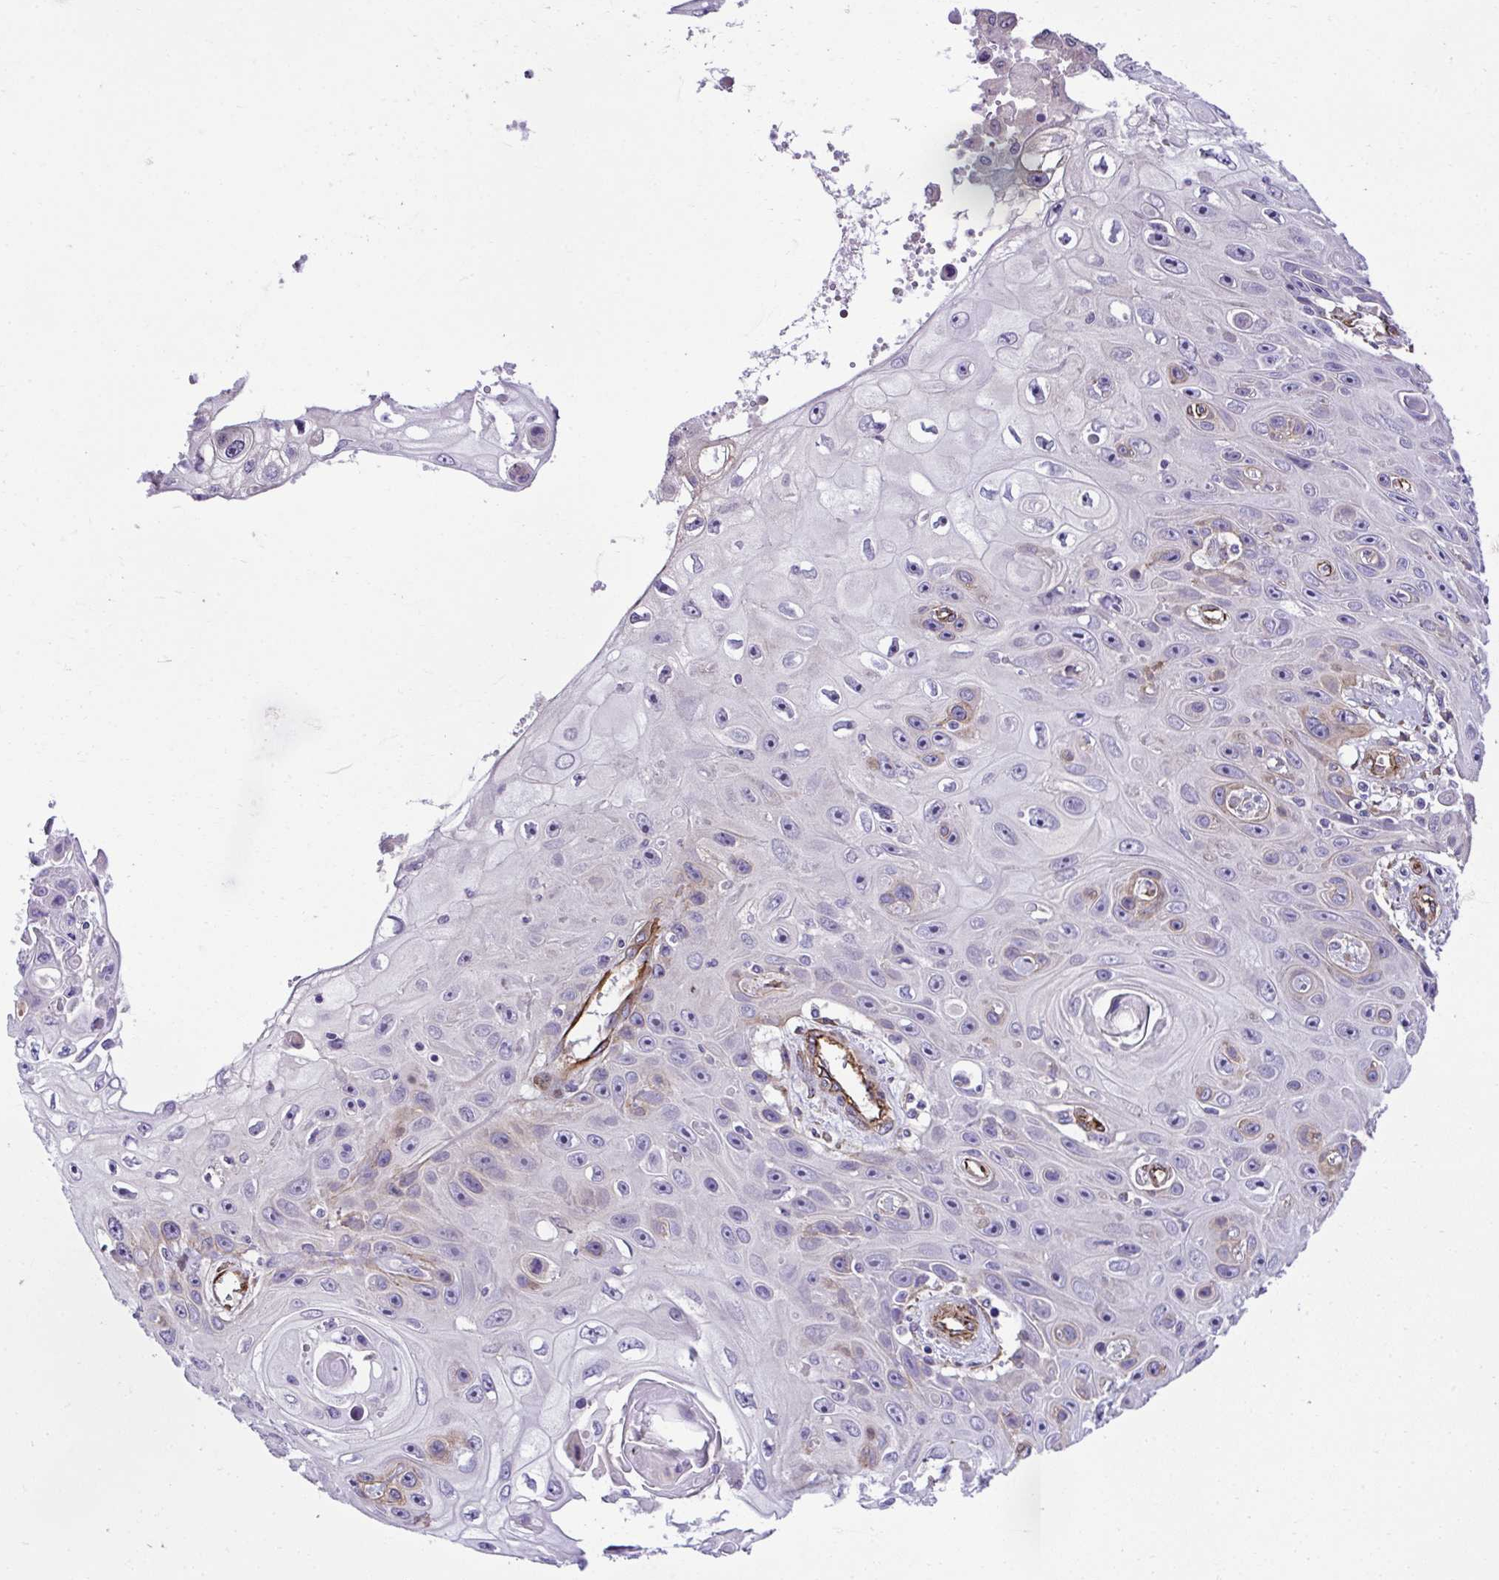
{"staining": {"intensity": "weak", "quantity": "<25%", "location": "cytoplasmic/membranous"}, "tissue": "skin cancer", "cell_type": "Tumor cells", "image_type": "cancer", "snomed": [{"axis": "morphology", "description": "Squamous cell carcinoma, NOS"}, {"axis": "topography", "description": "Skin"}], "caption": "IHC of squamous cell carcinoma (skin) reveals no staining in tumor cells.", "gene": "TRIM52", "patient": {"sex": "male", "age": 82}}